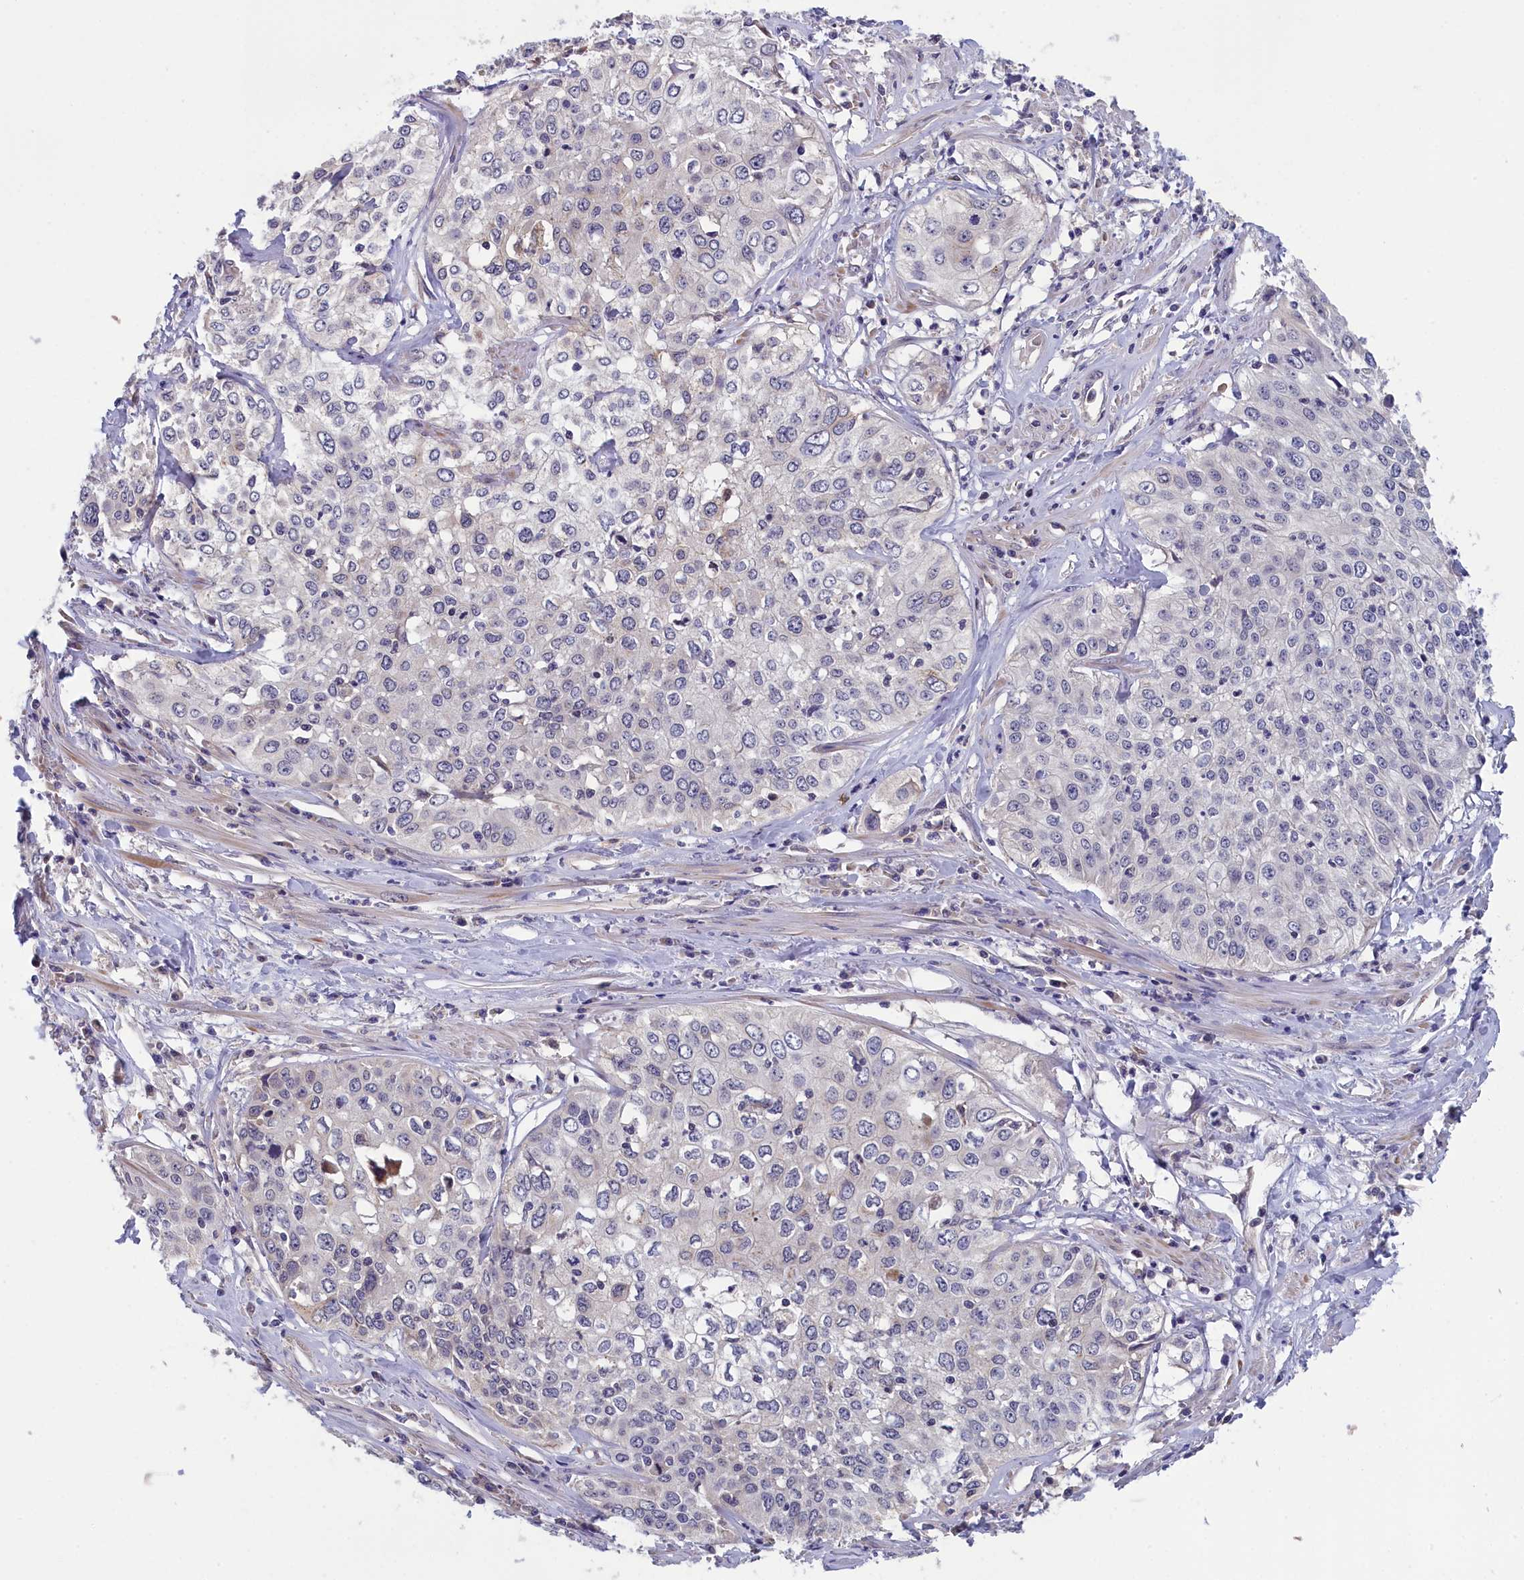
{"staining": {"intensity": "negative", "quantity": "none", "location": "none"}, "tissue": "cervical cancer", "cell_type": "Tumor cells", "image_type": "cancer", "snomed": [{"axis": "morphology", "description": "Squamous cell carcinoma, NOS"}, {"axis": "topography", "description": "Cervix"}], "caption": "Tumor cells are negative for brown protein staining in cervical cancer.", "gene": "IGFALS", "patient": {"sex": "female", "age": 31}}